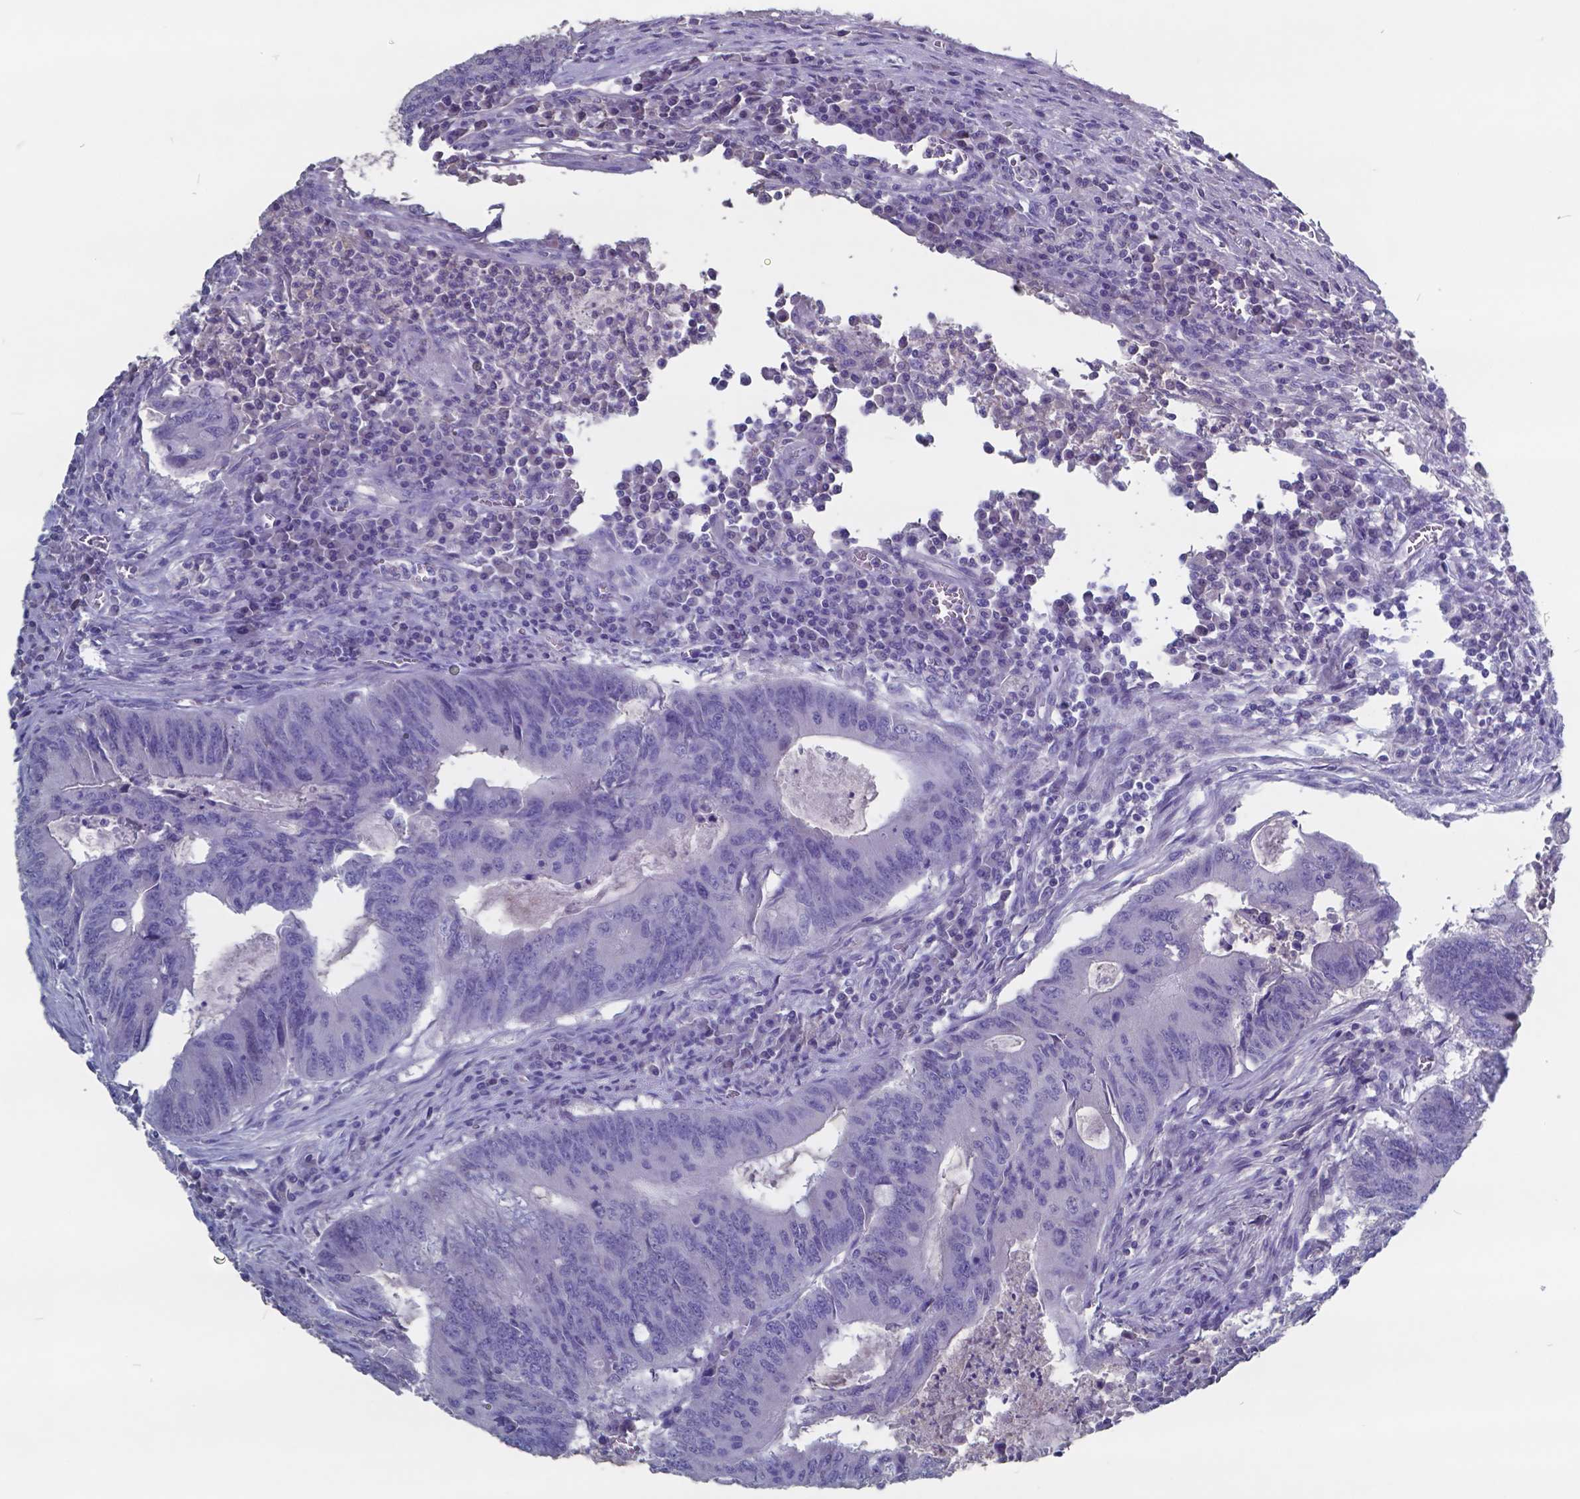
{"staining": {"intensity": "negative", "quantity": "none", "location": "none"}, "tissue": "colorectal cancer", "cell_type": "Tumor cells", "image_type": "cancer", "snomed": [{"axis": "morphology", "description": "Adenocarcinoma, NOS"}, {"axis": "topography", "description": "Colon"}], "caption": "There is no significant positivity in tumor cells of adenocarcinoma (colorectal).", "gene": "TTR", "patient": {"sex": "male", "age": 67}}